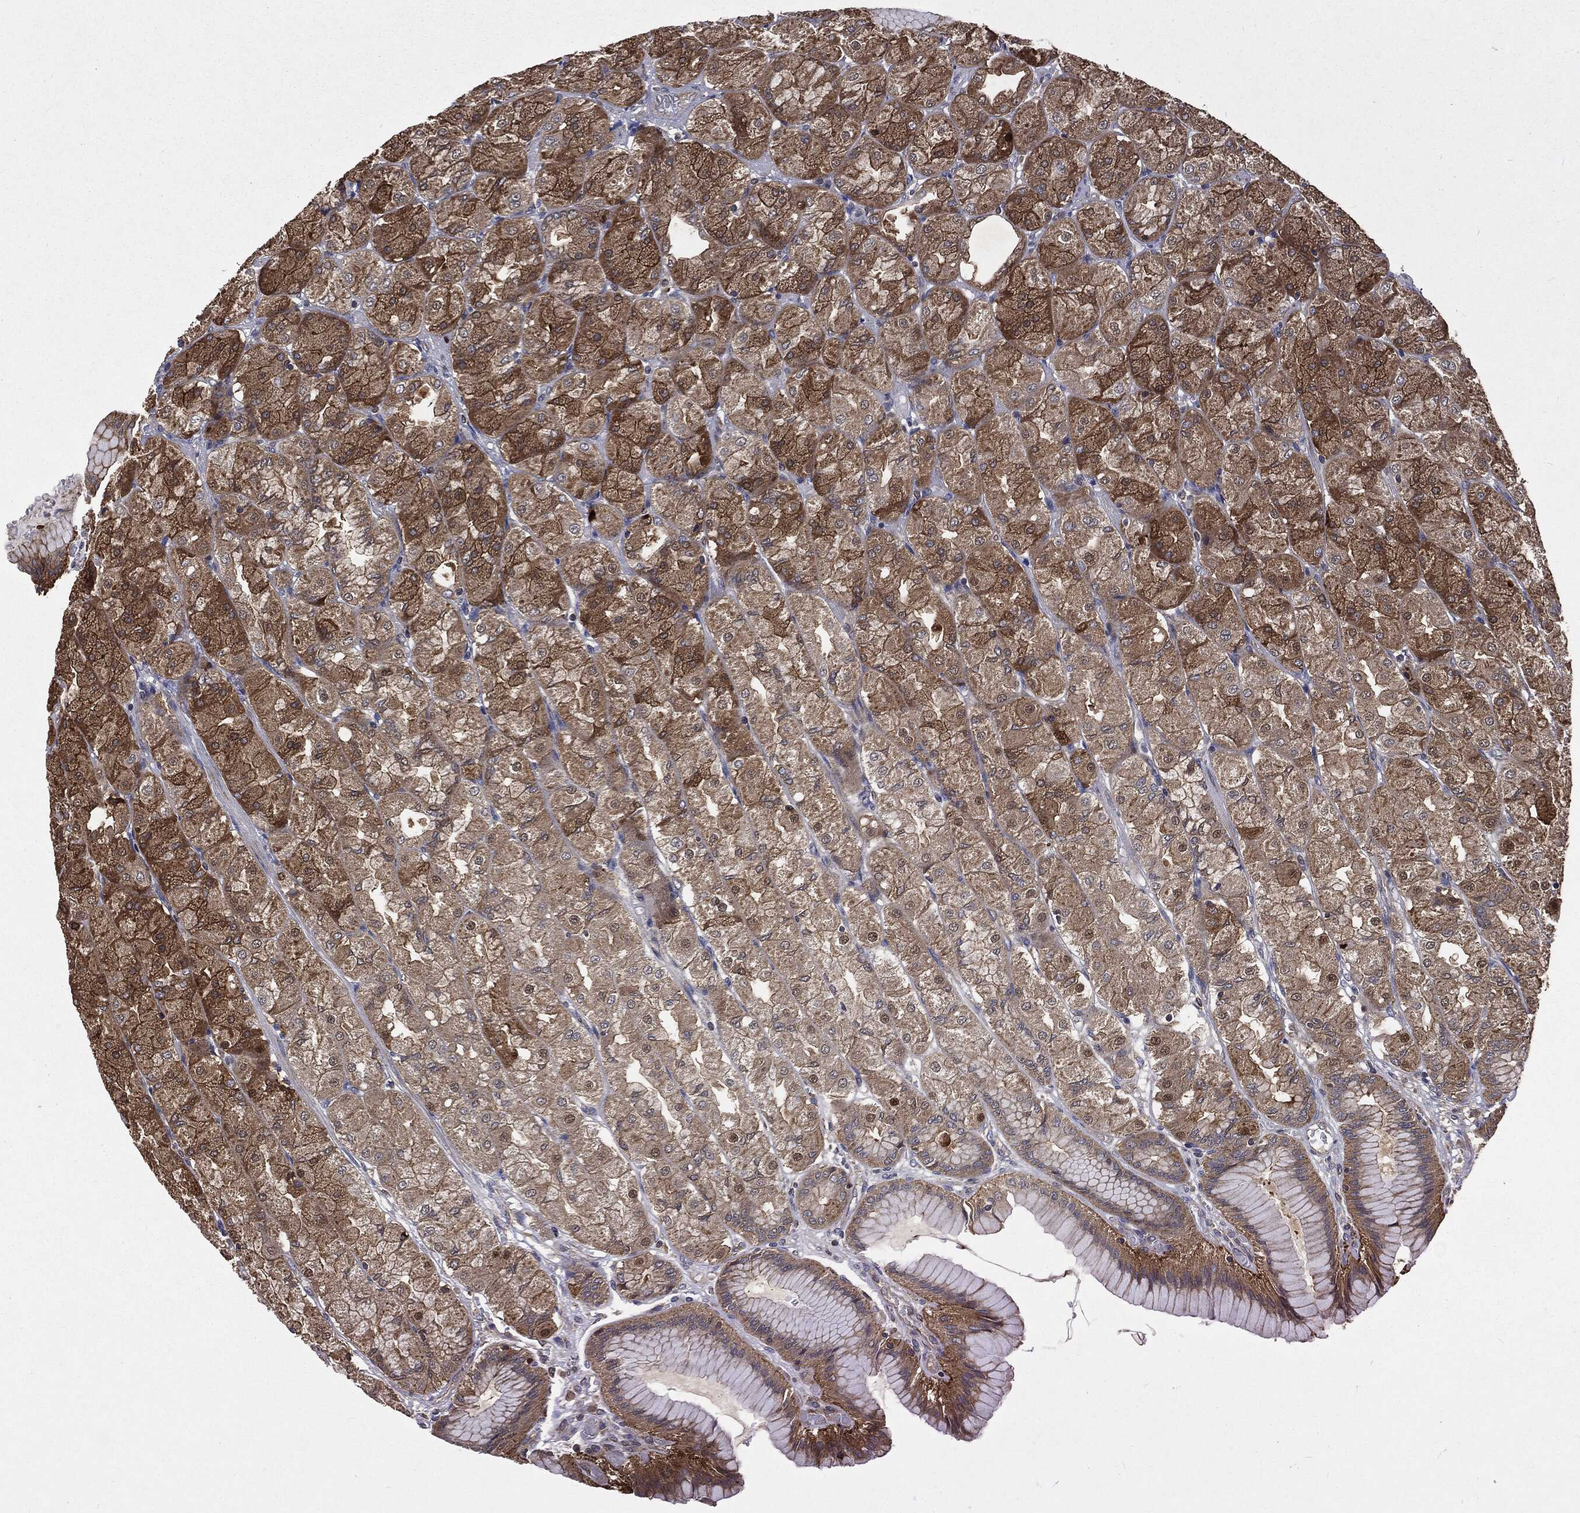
{"staining": {"intensity": "moderate", "quantity": ">75%", "location": "cytoplasmic/membranous"}, "tissue": "stomach", "cell_type": "Glandular cells", "image_type": "normal", "snomed": [{"axis": "morphology", "description": "Normal tissue, NOS"}, {"axis": "morphology", "description": "Adenocarcinoma, NOS"}, {"axis": "morphology", "description": "Adenocarcinoma, High grade"}, {"axis": "topography", "description": "Stomach, upper"}, {"axis": "topography", "description": "Stomach"}], "caption": "Stomach stained with DAB (3,3'-diaminobenzidine) immunohistochemistry shows medium levels of moderate cytoplasmic/membranous expression in about >75% of glandular cells.", "gene": "PLOD3", "patient": {"sex": "female", "age": 65}}